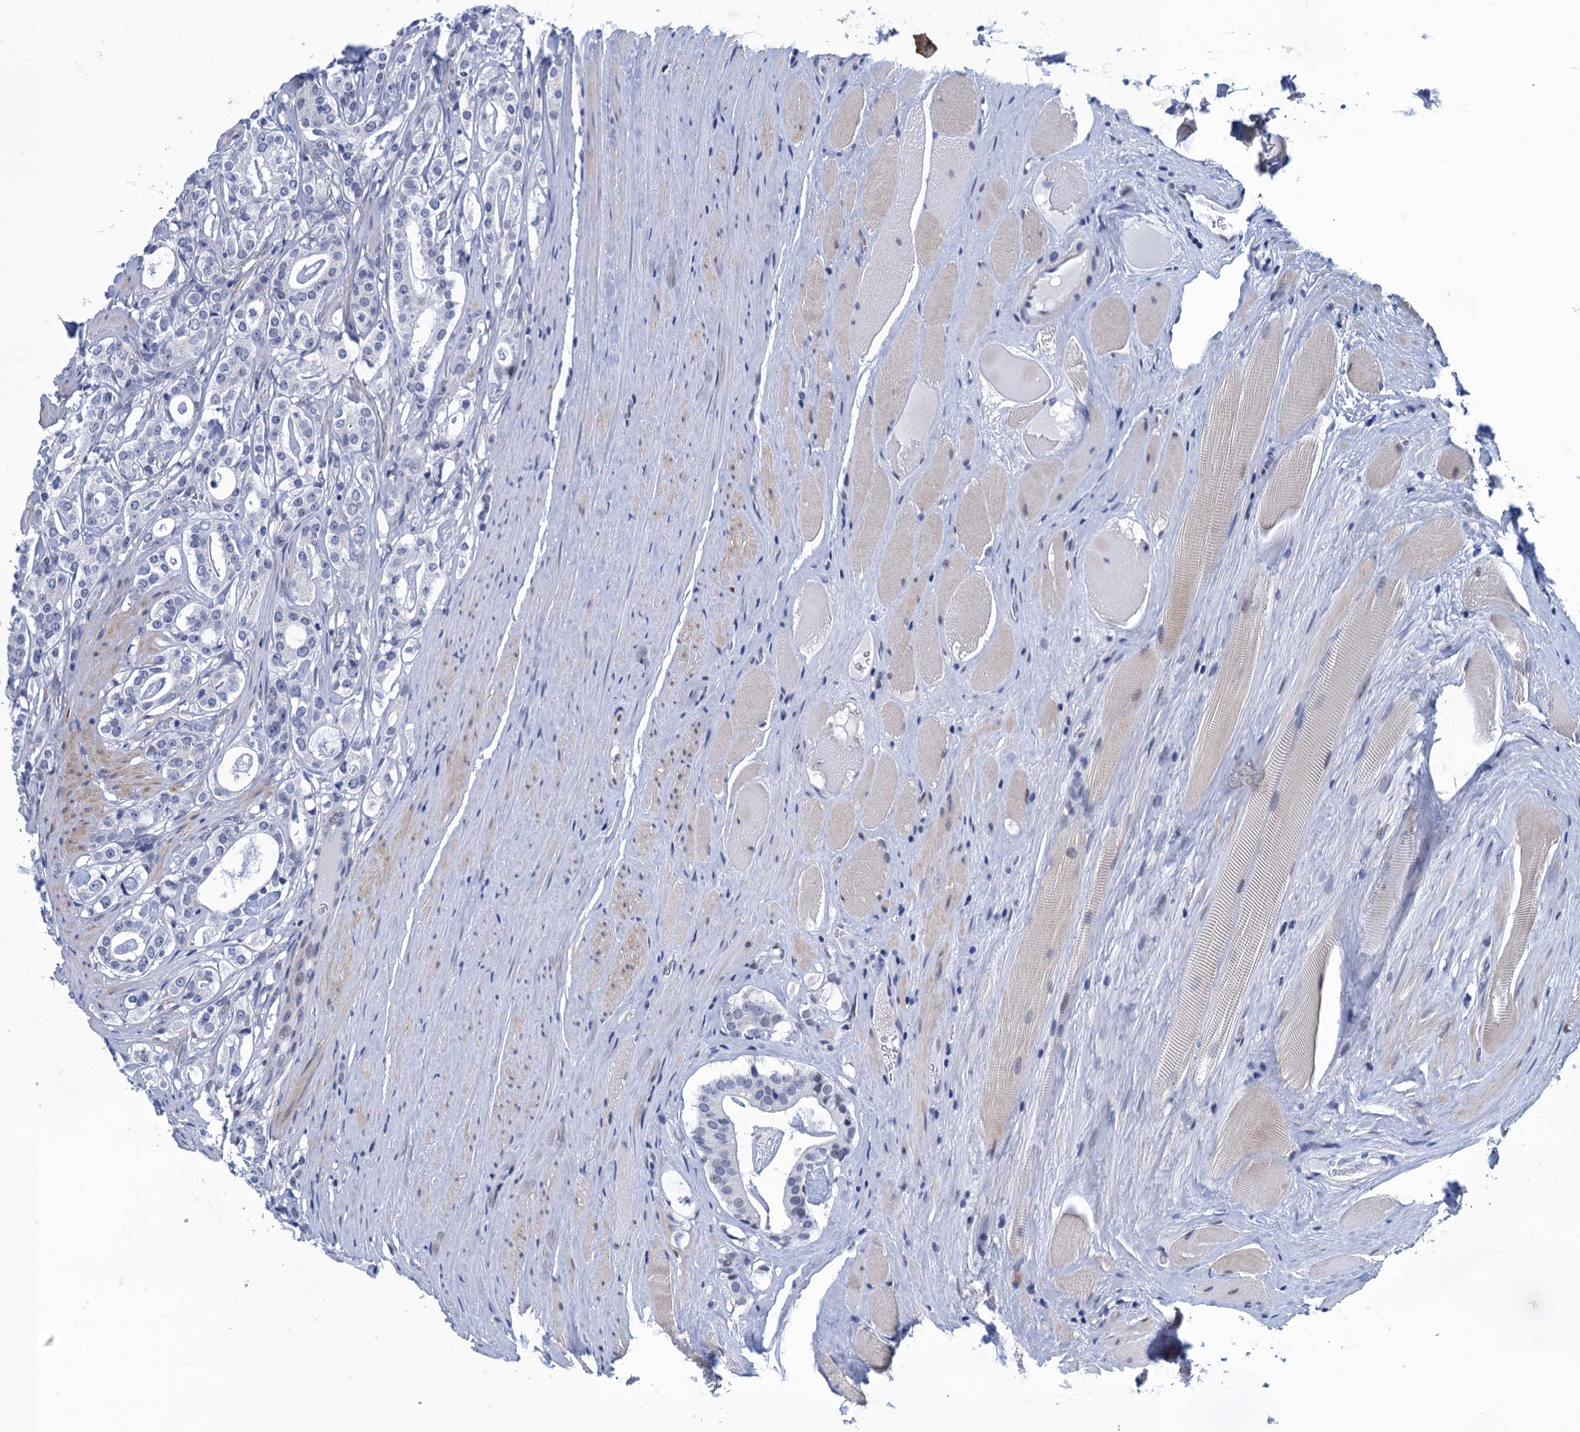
{"staining": {"intensity": "negative", "quantity": "none", "location": "none"}, "tissue": "prostate cancer", "cell_type": "Tumor cells", "image_type": "cancer", "snomed": [{"axis": "morphology", "description": "Adenocarcinoma, High grade"}, {"axis": "topography", "description": "Prostate"}], "caption": "Image shows no protein positivity in tumor cells of adenocarcinoma (high-grade) (prostate) tissue.", "gene": "GINS3", "patient": {"sex": "male", "age": 63}}